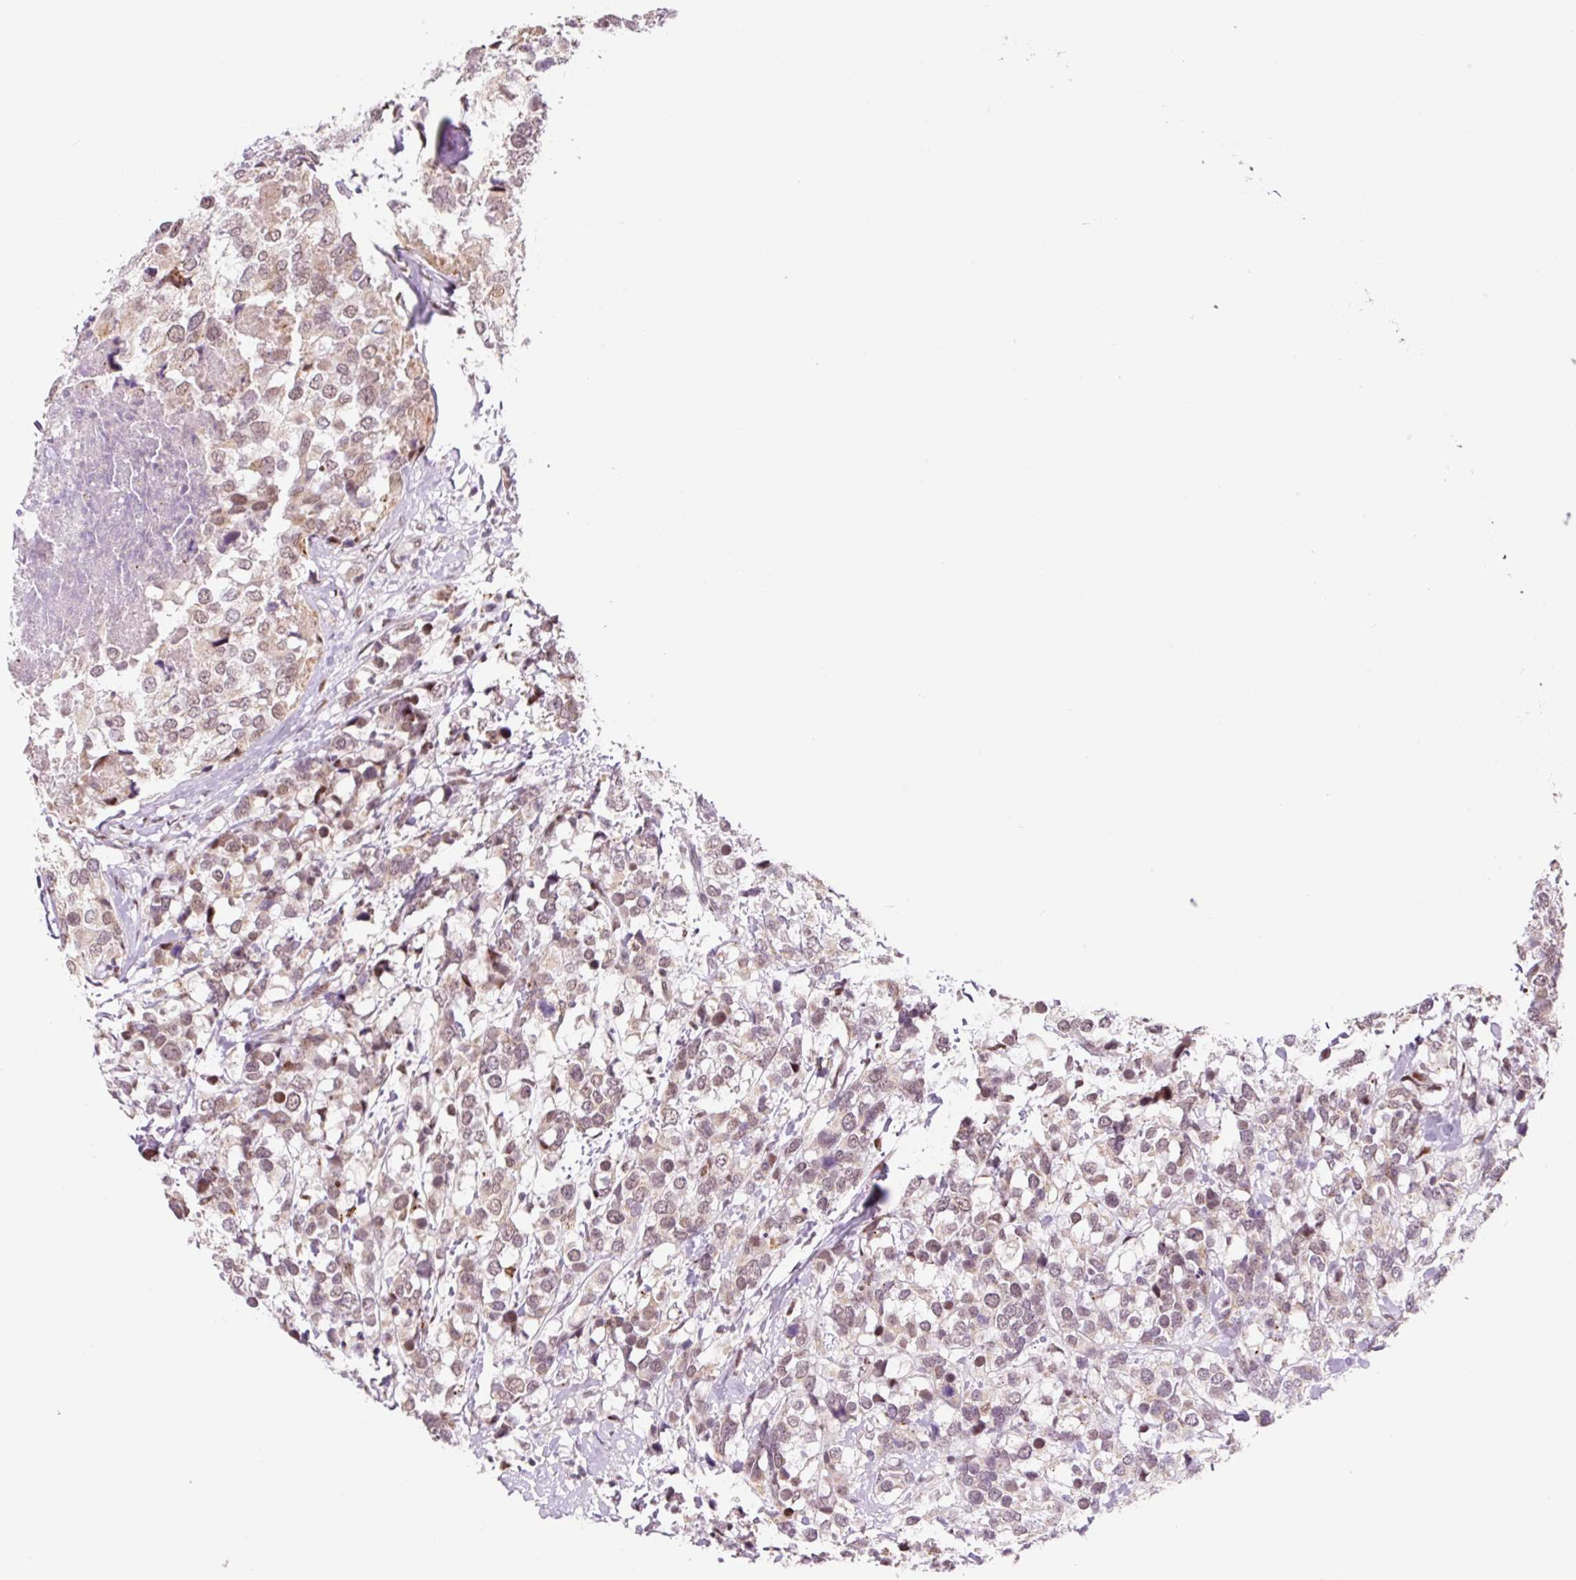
{"staining": {"intensity": "moderate", "quantity": ">75%", "location": "nuclear"}, "tissue": "breast cancer", "cell_type": "Tumor cells", "image_type": "cancer", "snomed": [{"axis": "morphology", "description": "Lobular carcinoma"}, {"axis": "topography", "description": "Breast"}], "caption": "A high-resolution image shows immunohistochemistry staining of lobular carcinoma (breast), which demonstrates moderate nuclear staining in approximately >75% of tumor cells.", "gene": "CCNL2", "patient": {"sex": "female", "age": 59}}